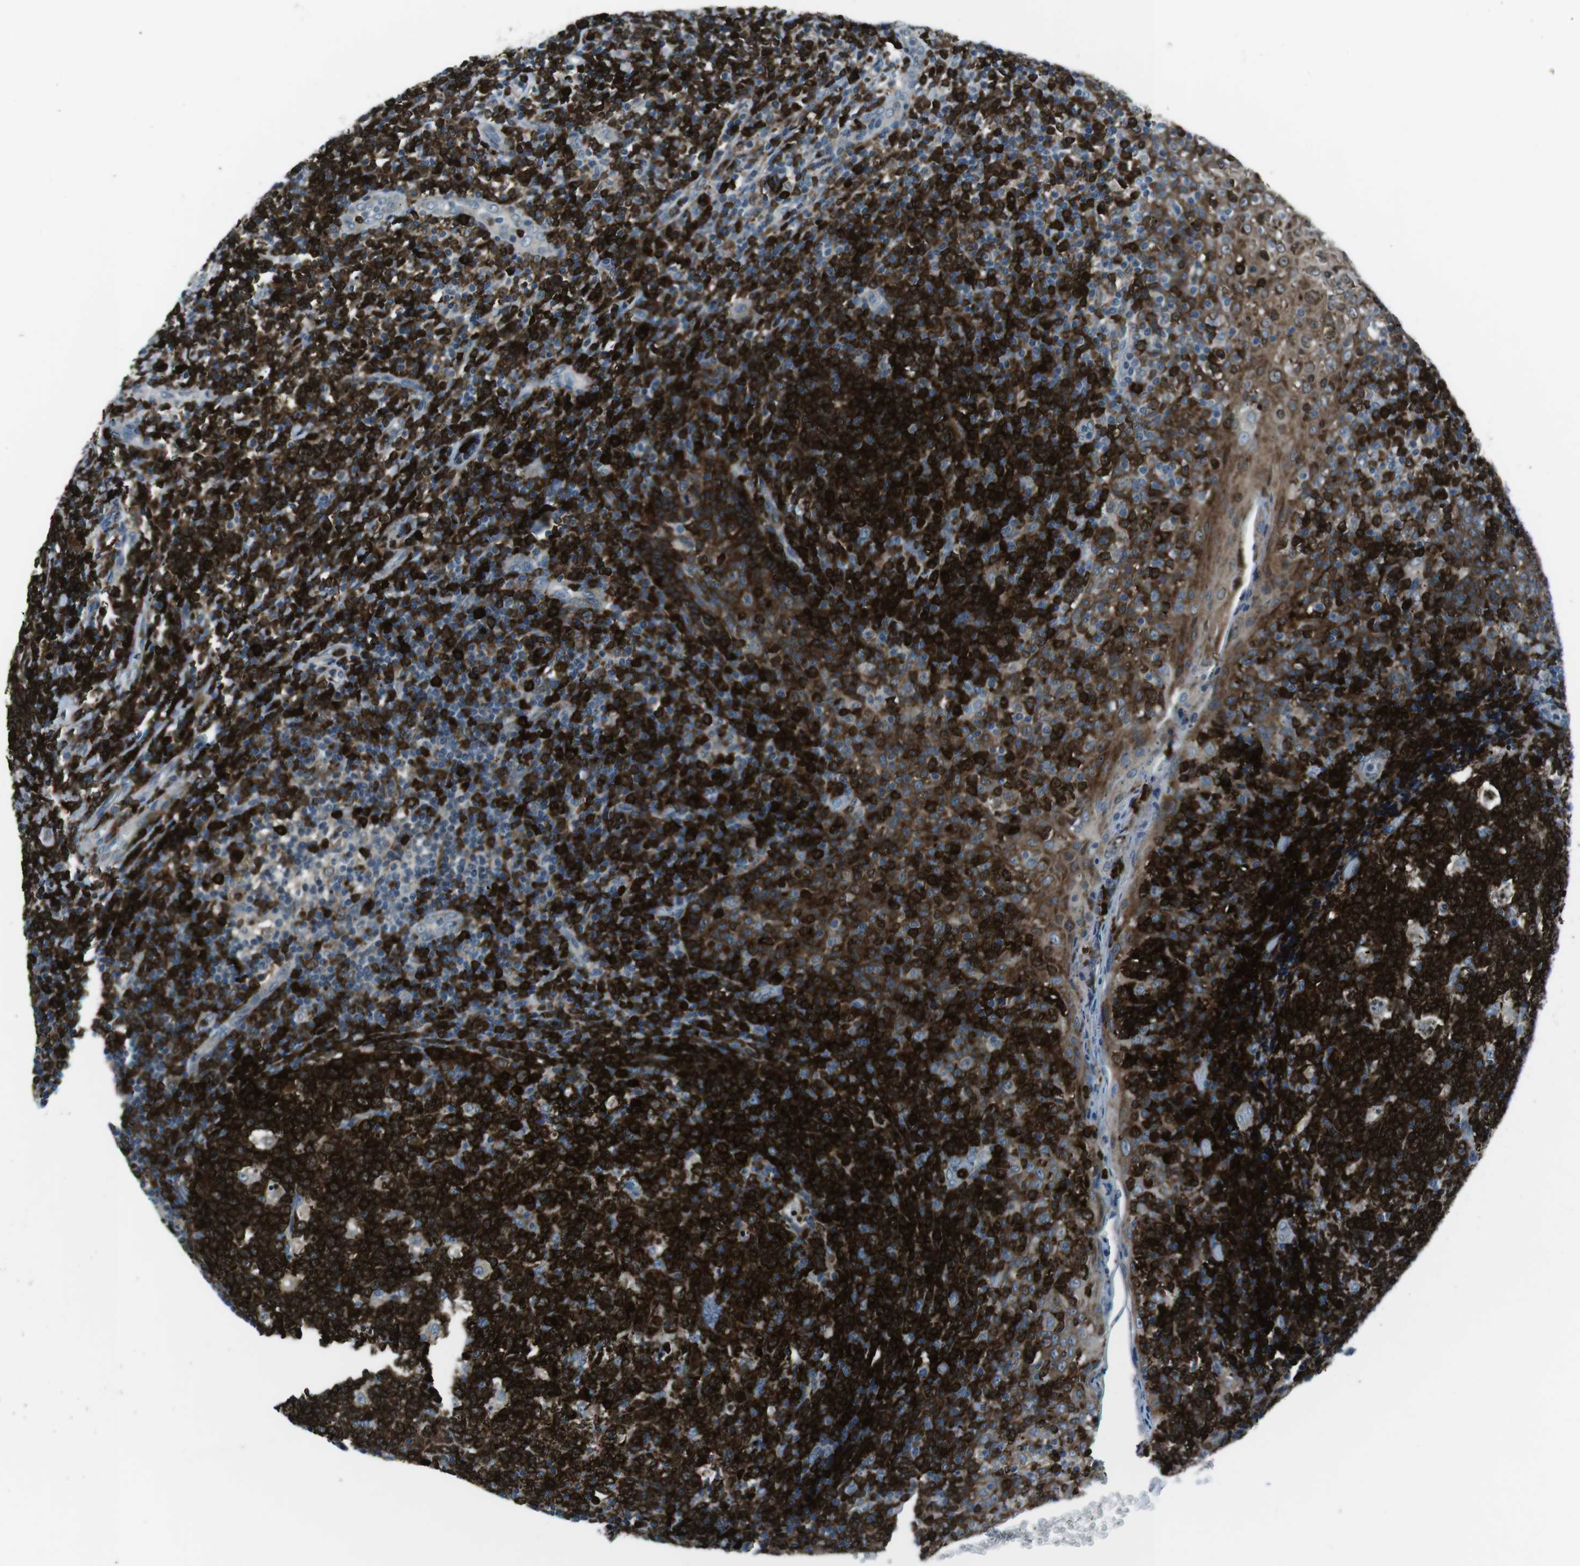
{"staining": {"intensity": "strong", "quantity": ">75%", "location": "cytoplasmic/membranous"}, "tissue": "tonsil", "cell_type": "Germinal center cells", "image_type": "normal", "snomed": [{"axis": "morphology", "description": "Normal tissue, NOS"}, {"axis": "topography", "description": "Tonsil"}], "caption": "A brown stain labels strong cytoplasmic/membranous positivity of a protein in germinal center cells of unremarkable tonsil. Immunohistochemistry (ihc) stains the protein in brown and the nuclei are stained blue.", "gene": "BLNK", "patient": {"sex": "female", "age": 19}}